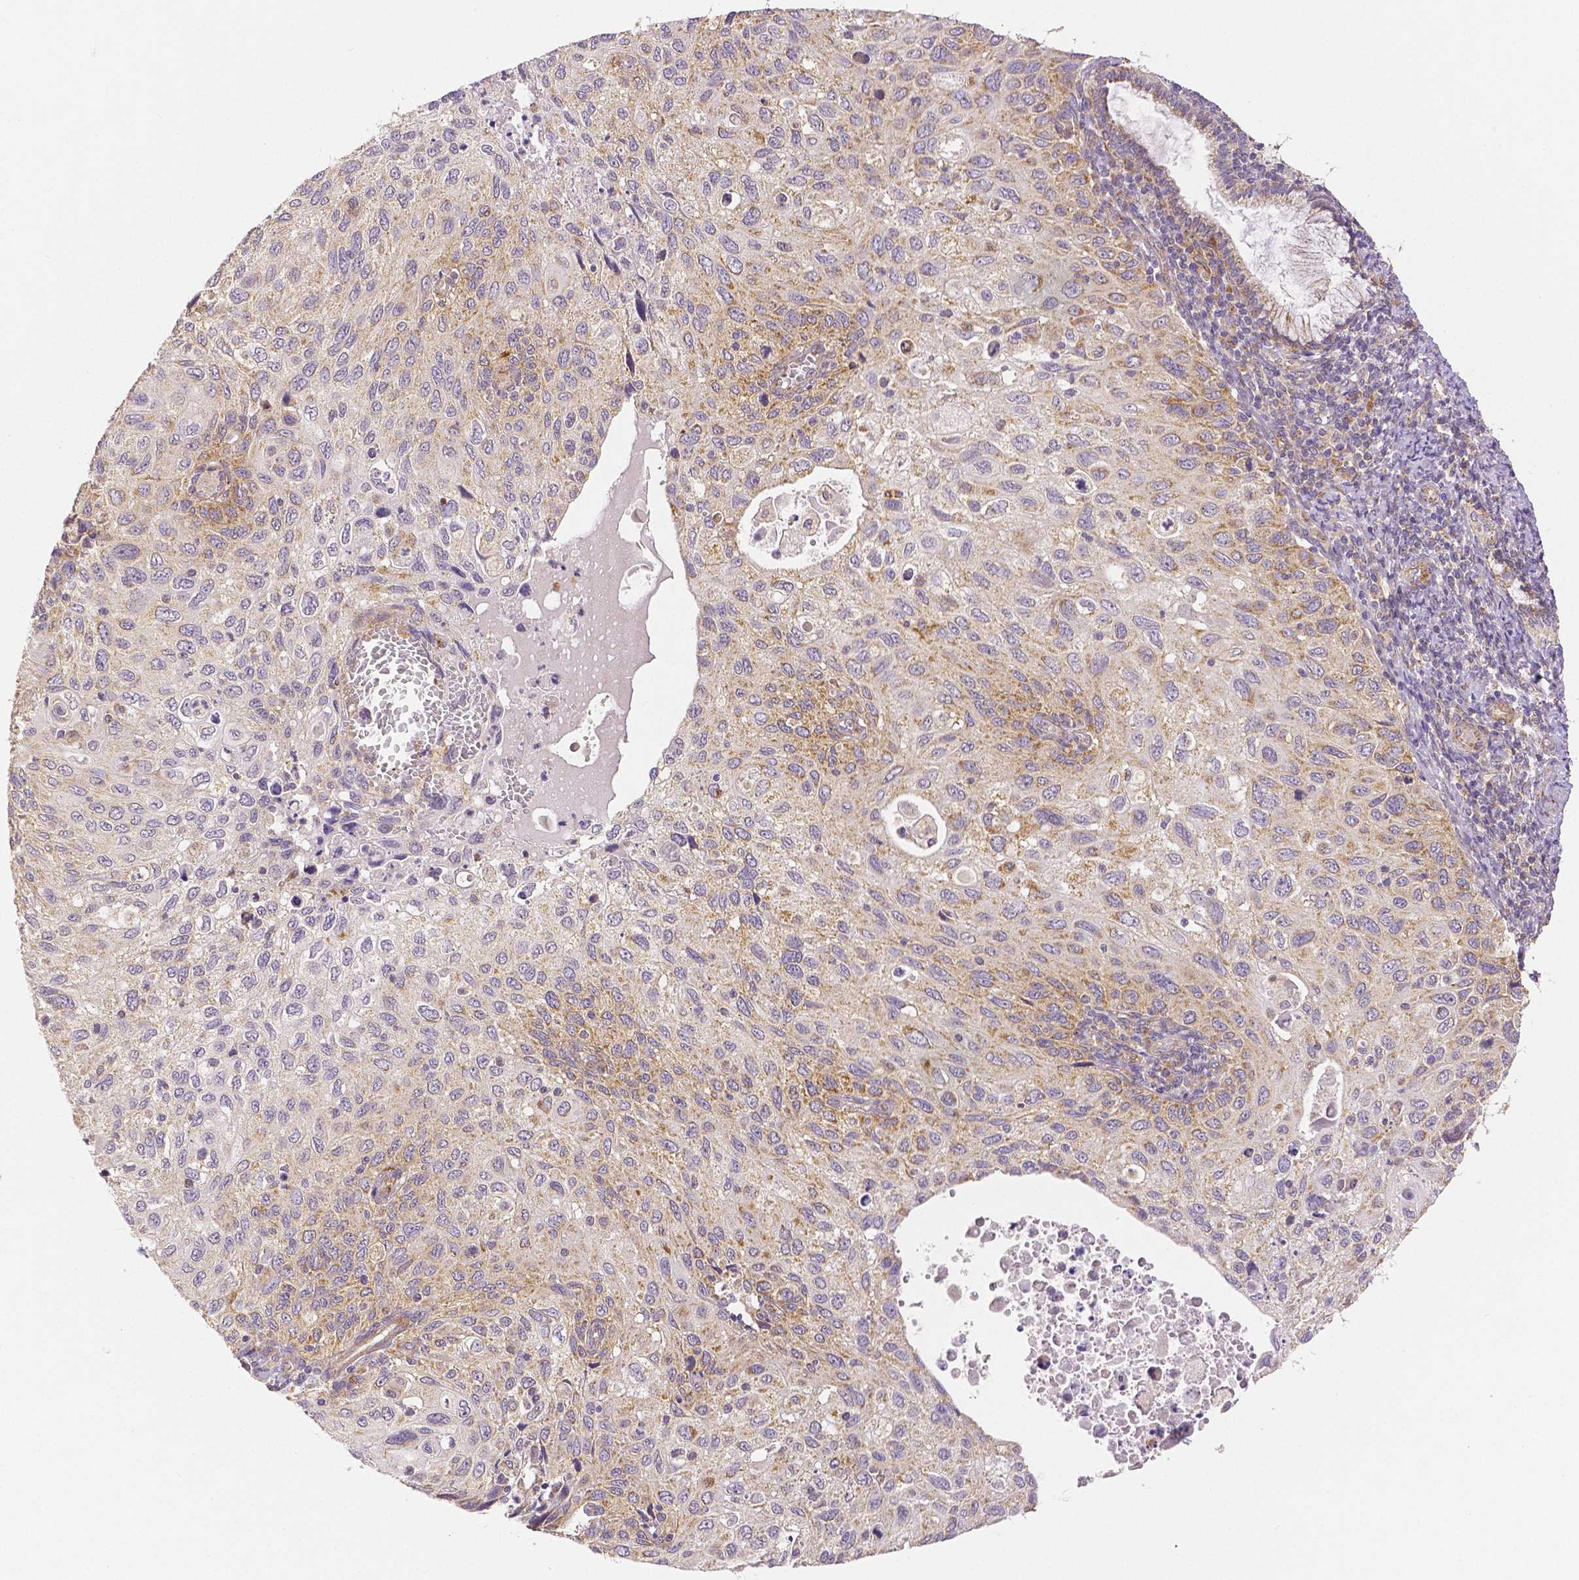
{"staining": {"intensity": "moderate", "quantity": "<25%", "location": "cytoplasmic/membranous"}, "tissue": "cervical cancer", "cell_type": "Tumor cells", "image_type": "cancer", "snomed": [{"axis": "morphology", "description": "Squamous cell carcinoma, NOS"}, {"axis": "topography", "description": "Cervix"}], "caption": "Tumor cells display low levels of moderate cytoplasmic/membranous staining in approximately <25% of cells in cervical cancer (squamous cell carcinoma).", "gene": "RHOT1", "patient": {"sex": "female", "age": 70}}